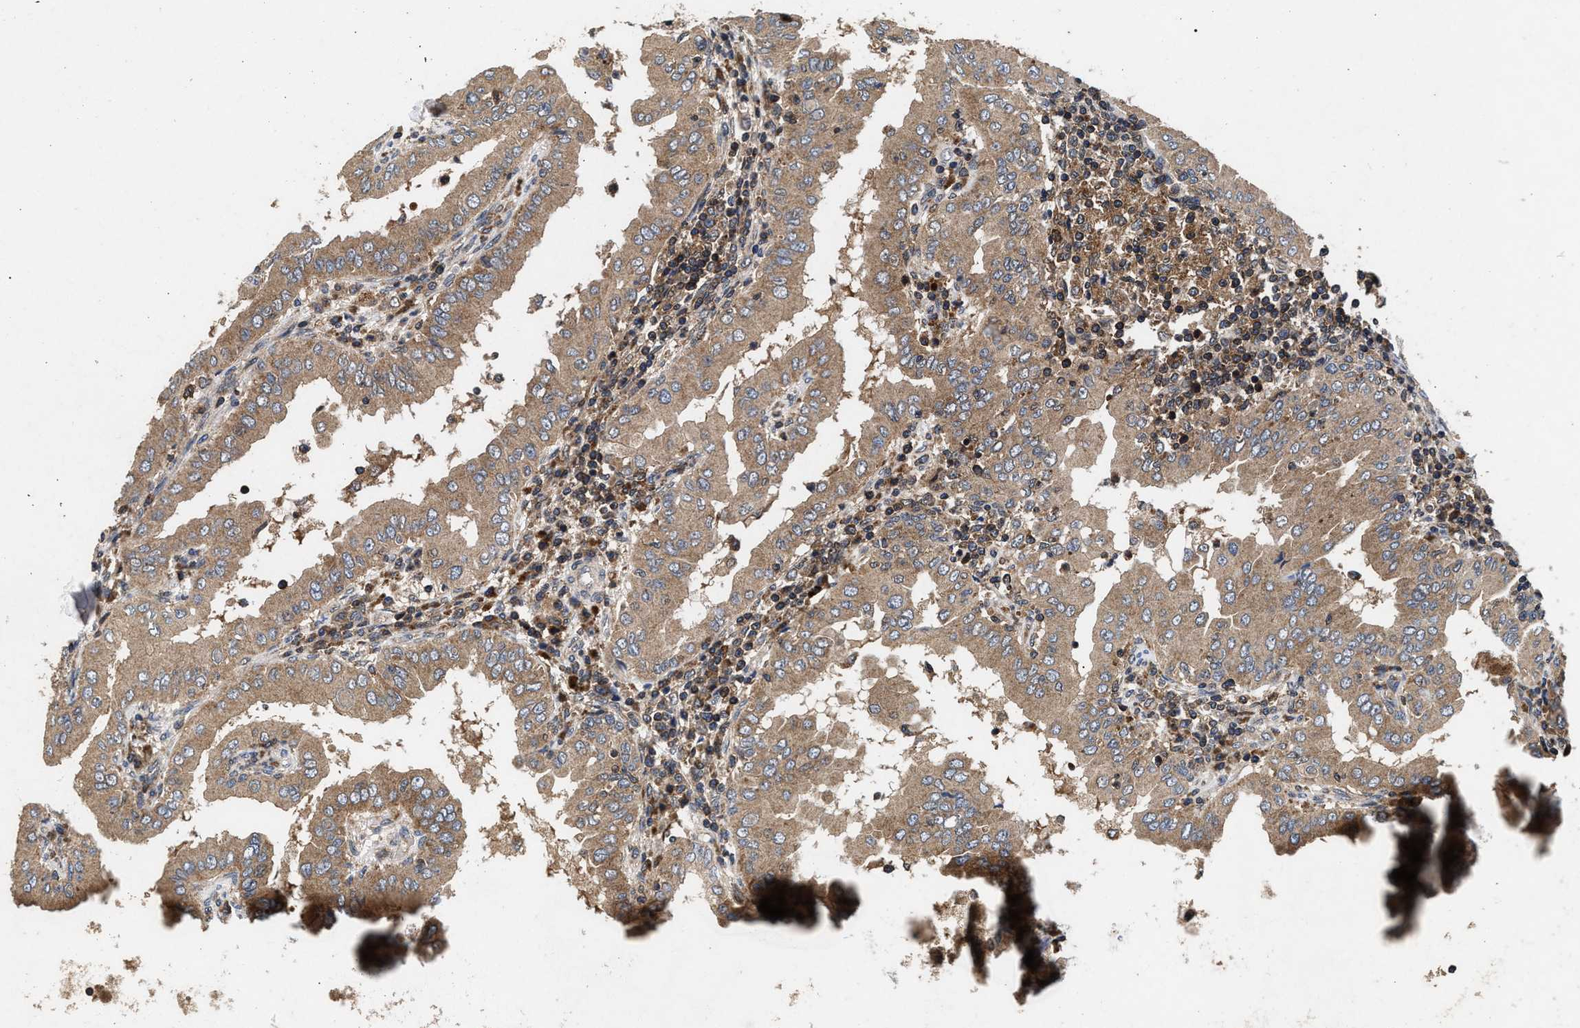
{"staining": {"intensity": "weak", "quantity": ">75%", "location": "cytoplasmic/membranous"}, "tissue": "thyroid cancer", "cell_type": "Tumor cells", "image_type": "cancer", "snomed": [{"axis": "morphology", "description": "Papillary adenocarcinoma, NOS"}, {"axis": "topography", "description": "Thyroid gland"}], "caption": "Protein analysis of thyroid papillary adenocarcinoma tissue displays weak cytoplasmic/membranous staining in approximately >75% of tumor cells.", "gene": "NFKB2", "patient": {"sex": "male", "age": 33}}